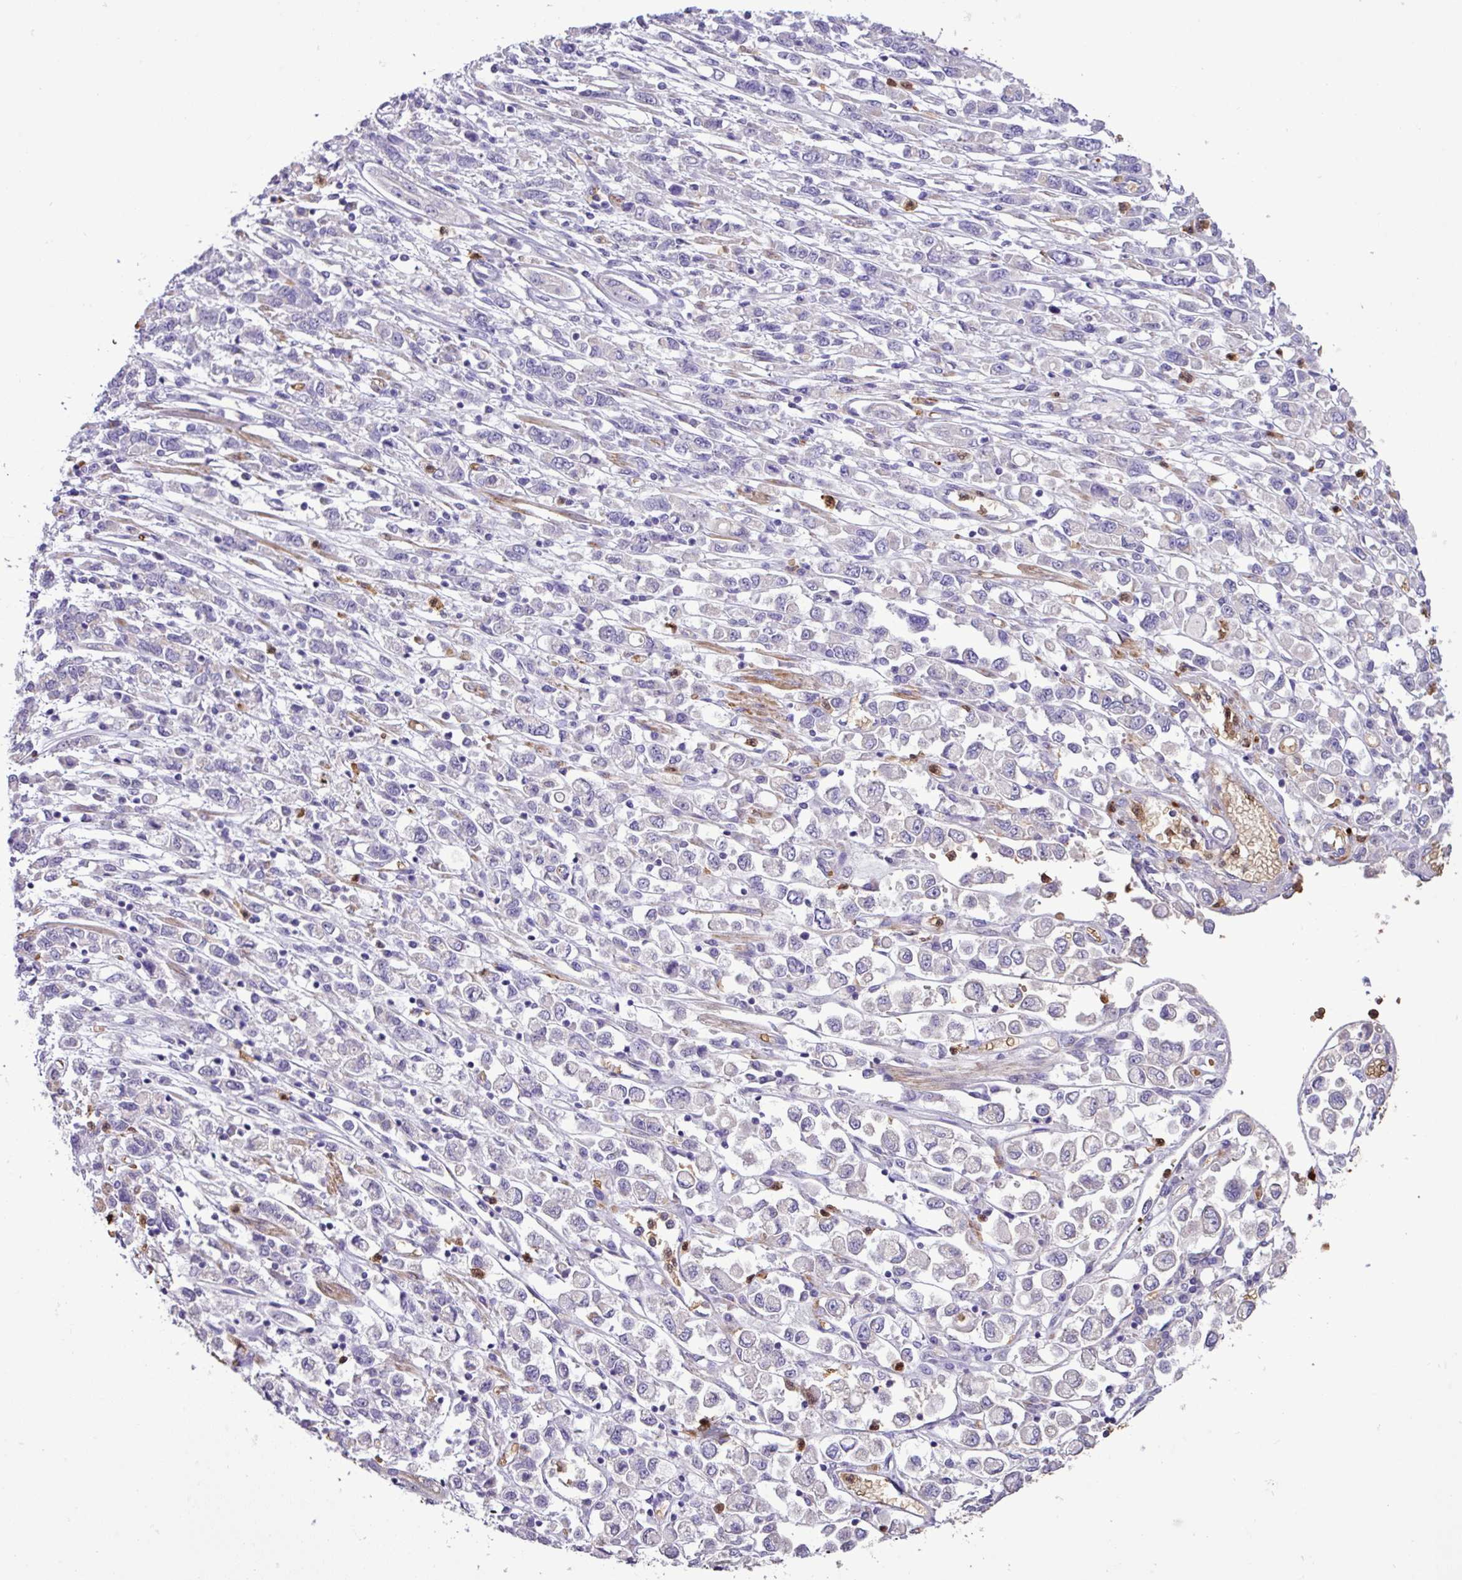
{"staining": {"intensity": "negative", "quantity": "none", "location": "none"}, "tissue": "stomach cancer", "cell_type": "Tumor cells", "image_type": "cancer", "snomed": [{"axis": "morphology", "description": "Adenocarcinoma, NOS"}, {"axis": "topography", "description": "Stomach"}], "caption": "Stomach cancer (adenocarcinoma) was stained to show a protein in brown. There is no significant staining in tumor cells.", "gene": "MGAT4B", "patient": {"sex": "female", "age": 76}}